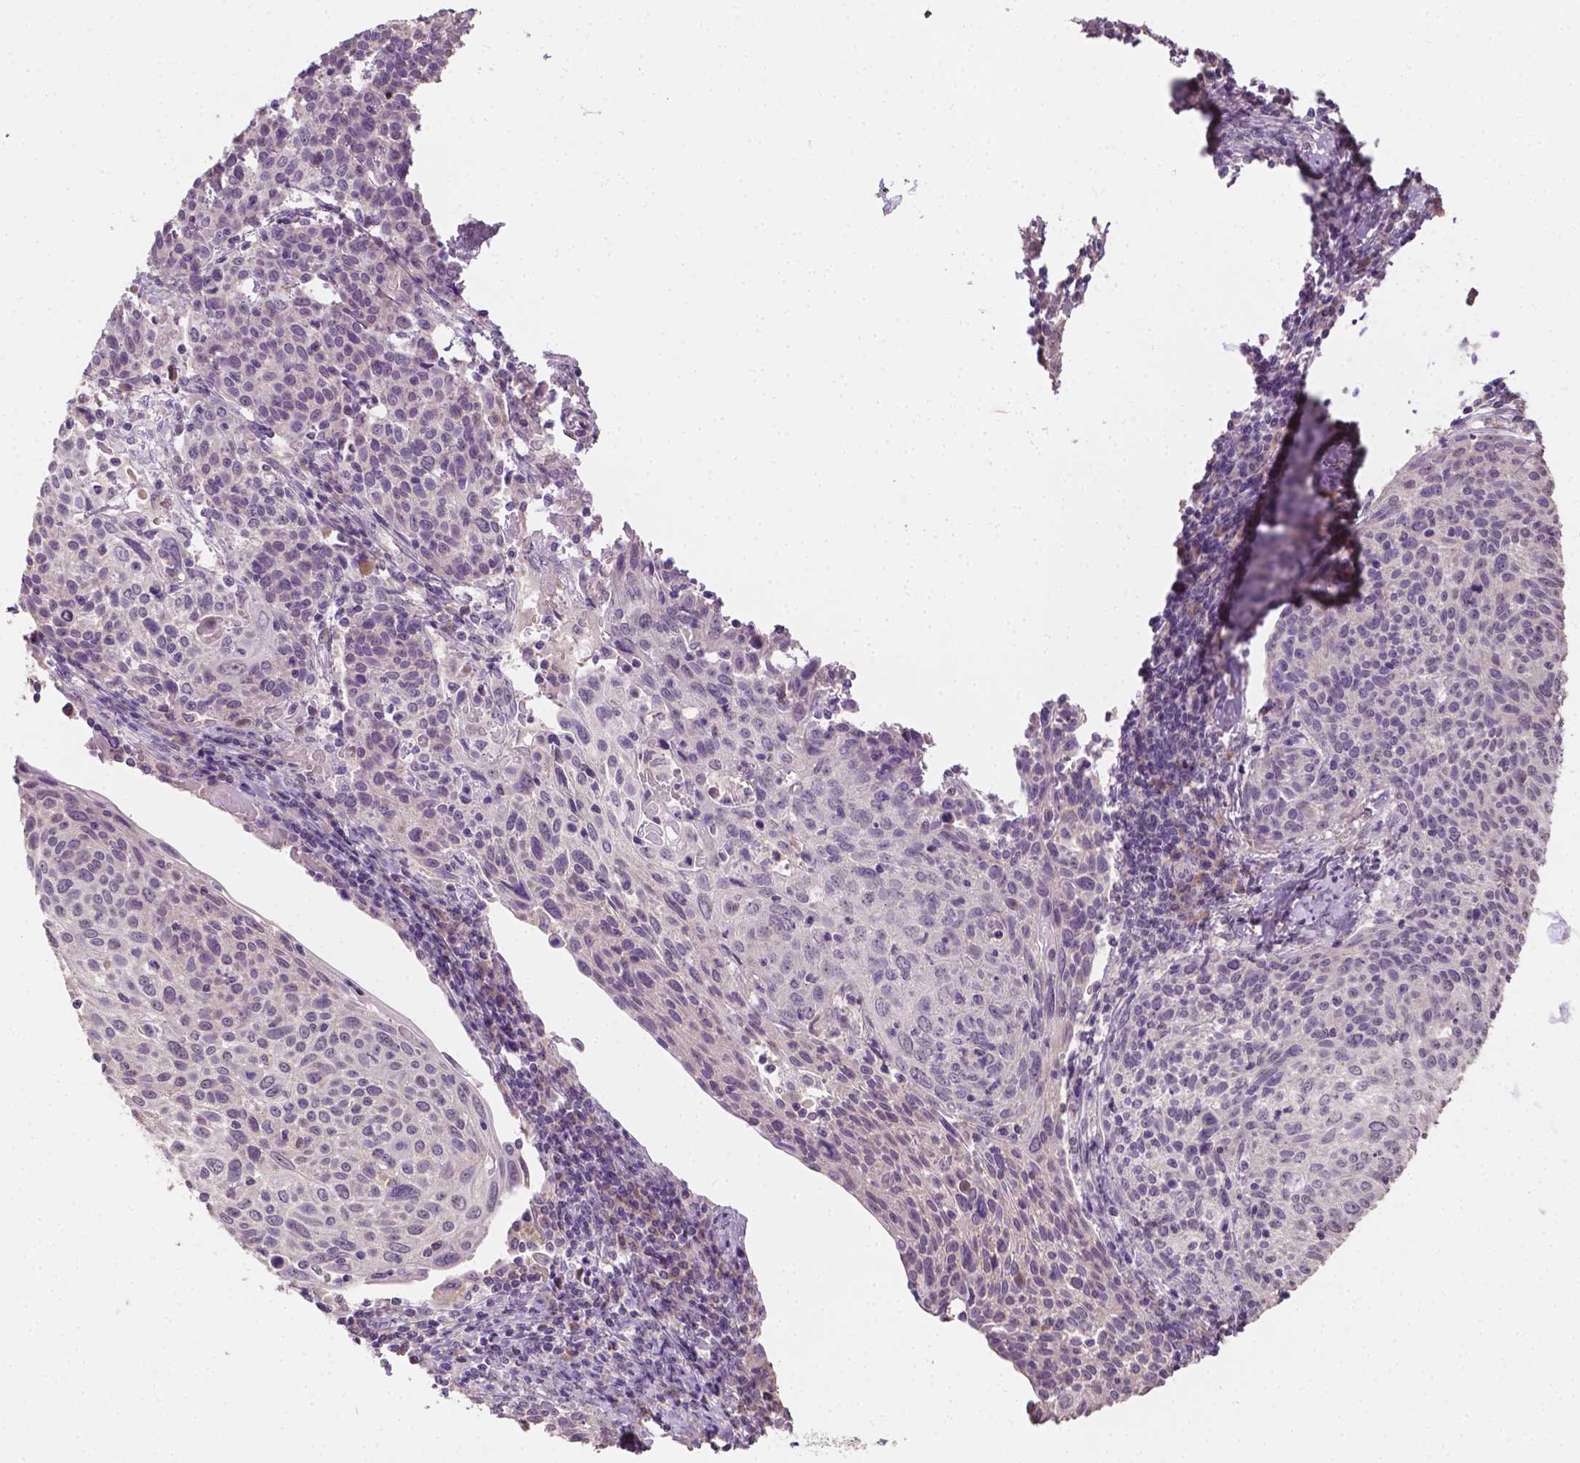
{"staining": {"intensity": "negative", "quantity": "none", "location": "none"}, "tissue": "cervical cancer", "cell_type": "Tumor cells", "image_type": "cancer", "snomed": [{"axis": "morphology", "description": "Squamous cell carcinoma, NOS"}, {"axis": "topography", "description": "Cervix"}], "caption": "There is no significant positivity in tumor cells of squamous cell carcinoma (cervical). (Brightfield microscopy of DAB immunohistochemistry (IHC) at high magnification).", "gene": "MROH6", "patient": {"sex": "female", "age": 61}}